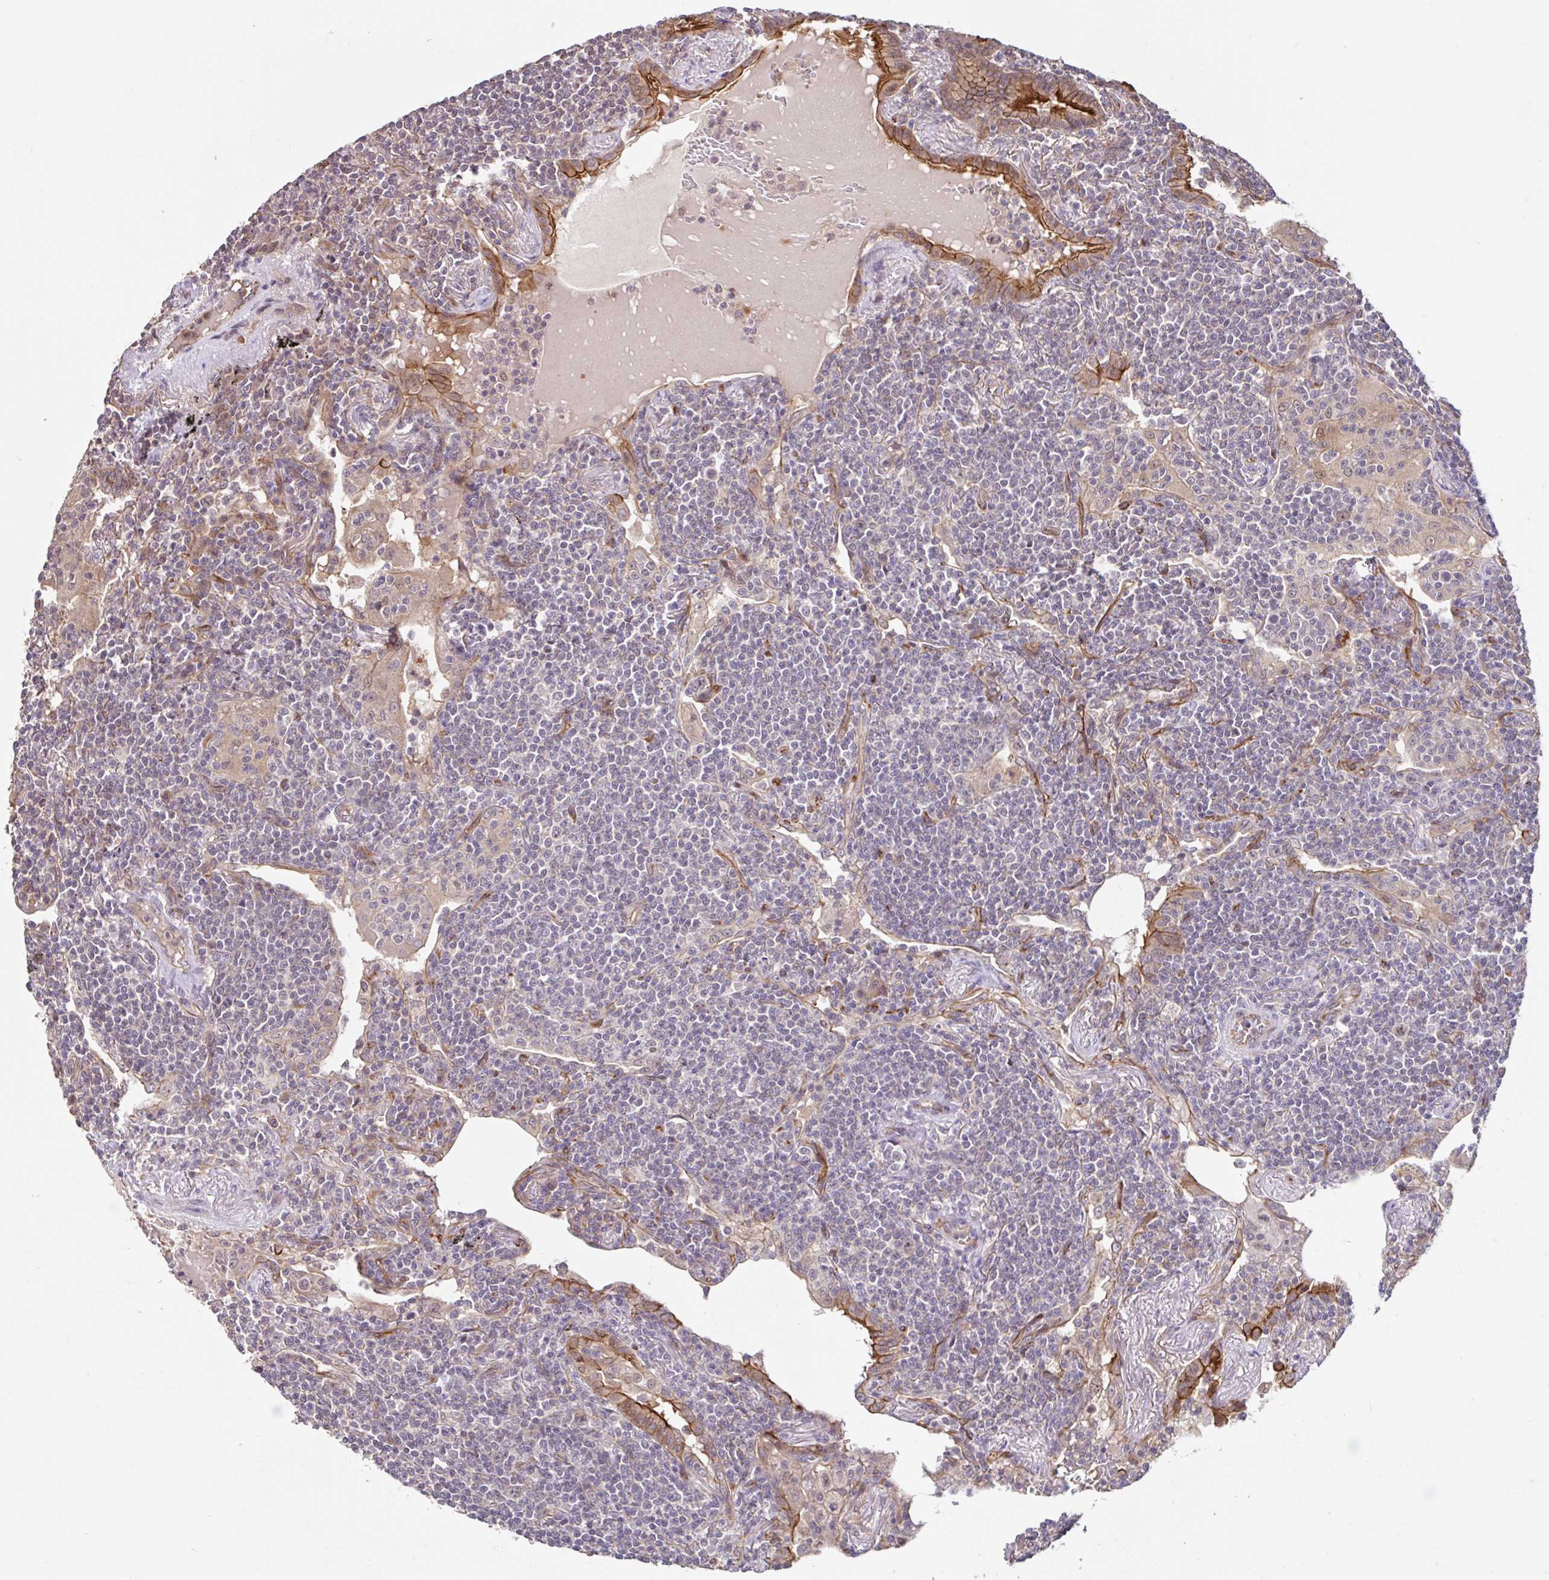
{"staining": {"intensity": "negative", "quantity": "none", "location": "none"}, "tissue": "lymphoma", "cell_type": "Tumor cells", "image_type": "cancer", "snomed": [{"axis": "morphology", "description": "Malignant lymphoma, non-Hodgkin's type, Low grade"}, {"axis": "topography", "description": "Lung"}], "caption": "Image shows no protein staining in tumor cells of lymphoma tissue.", "gene": "STYXL1", "patient": {"sex": "female", "age": 71}}